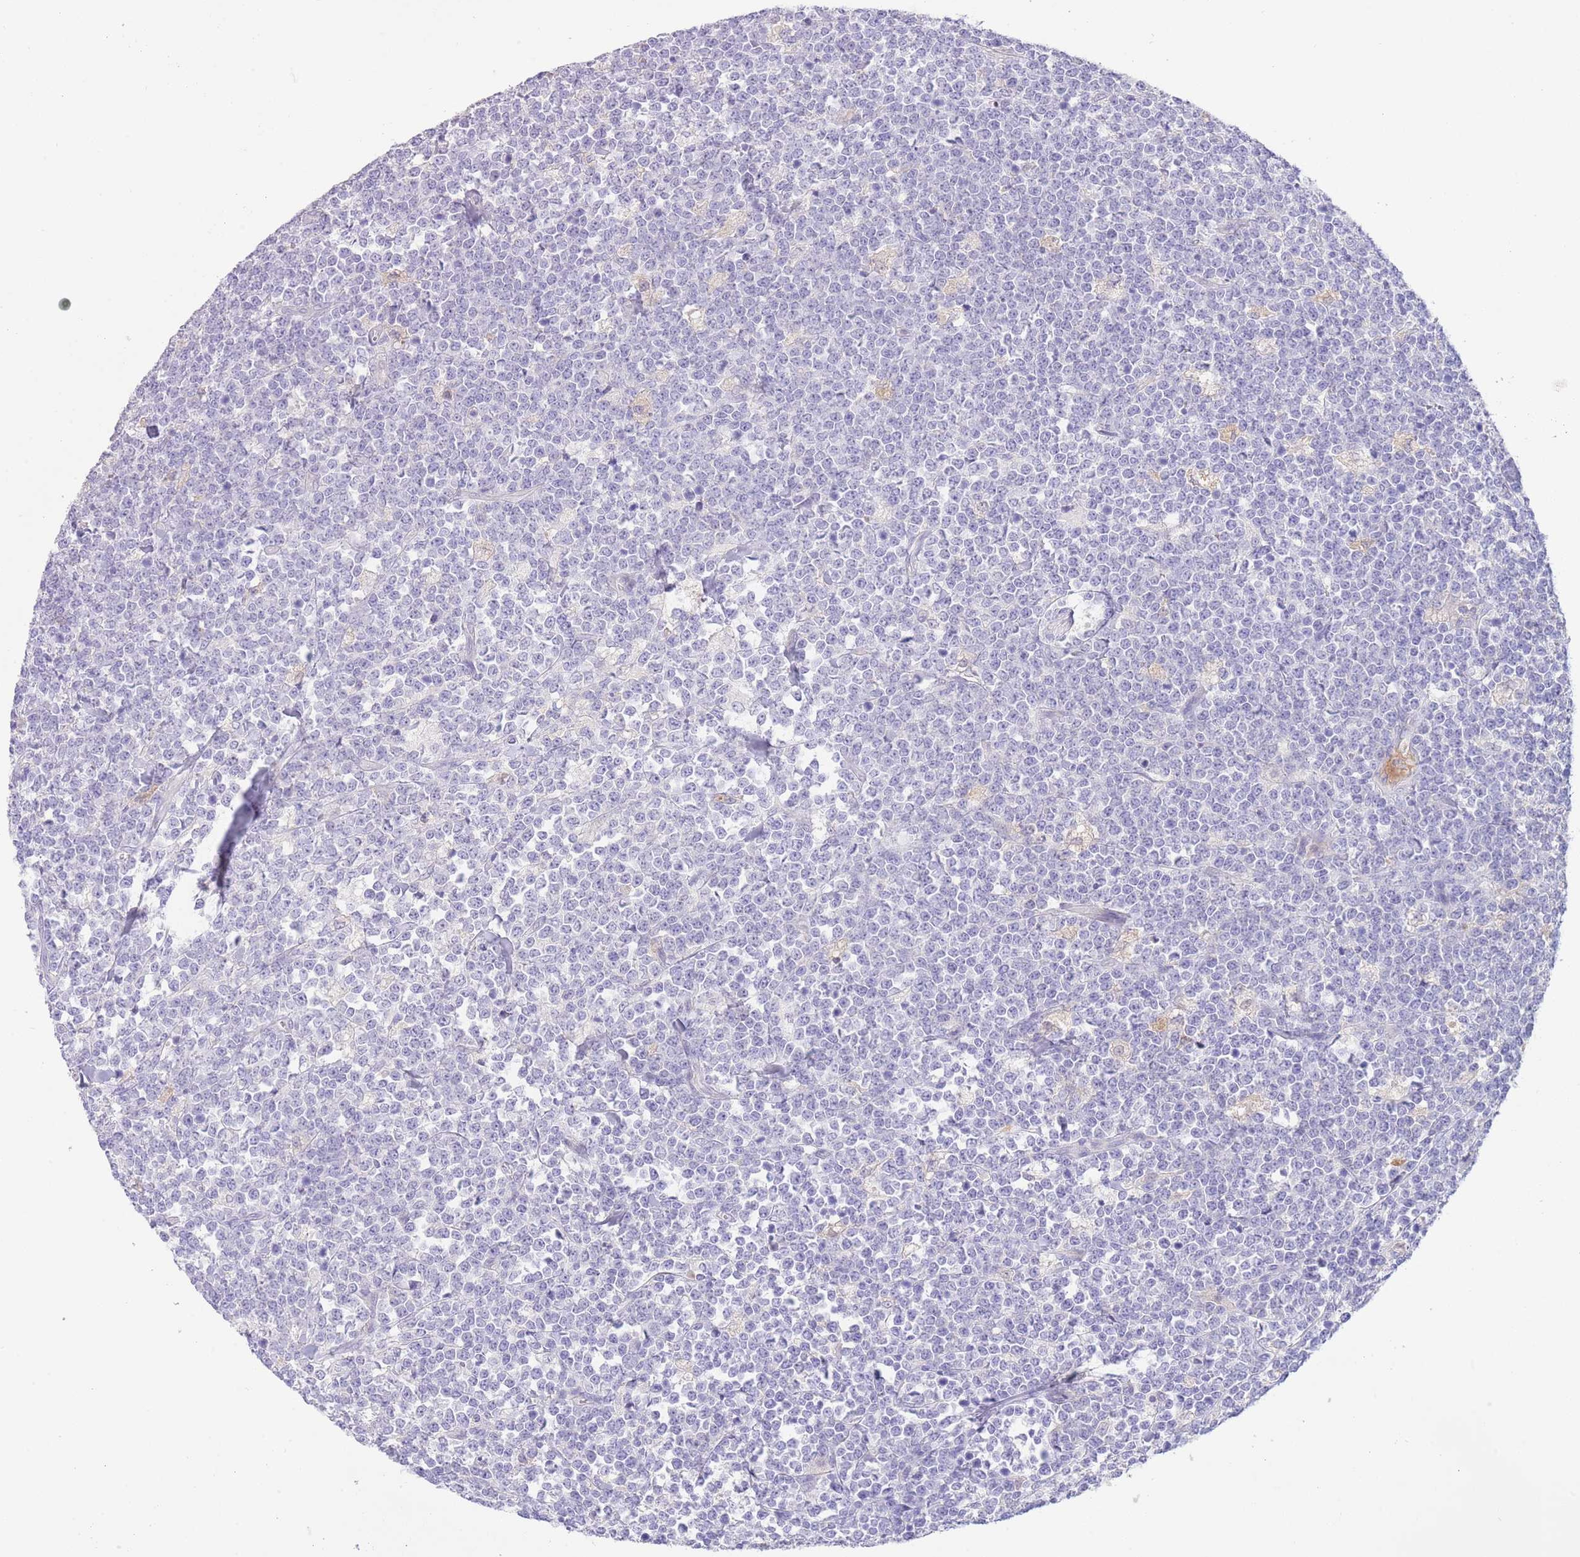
{"staining": {"intensity": "negative", "quantity": "none", "location": "none"}, "tissue": "lymphoma", "cell_type": "Tumor cells", "image_type": "cancer", "snomed": [{"axis": "morphology", "description": "Malignant lymphoma, non-Hodgkin's type, High grade"}, {"axis": "topography", "description": "Small intestine"}, {"axis": "topography", "description": "Colon"}], "caption": "DAB immunohistochemical staining of human high-grade malignant lymphoma, non-Hodgkin's type reveals no significant expression in tumor cells. (Immunohistochemistry (ihc), brightfield microscopy, high magnification).", "gene": "IGFL4", "patient": {"sex": "male", "age": 8}}